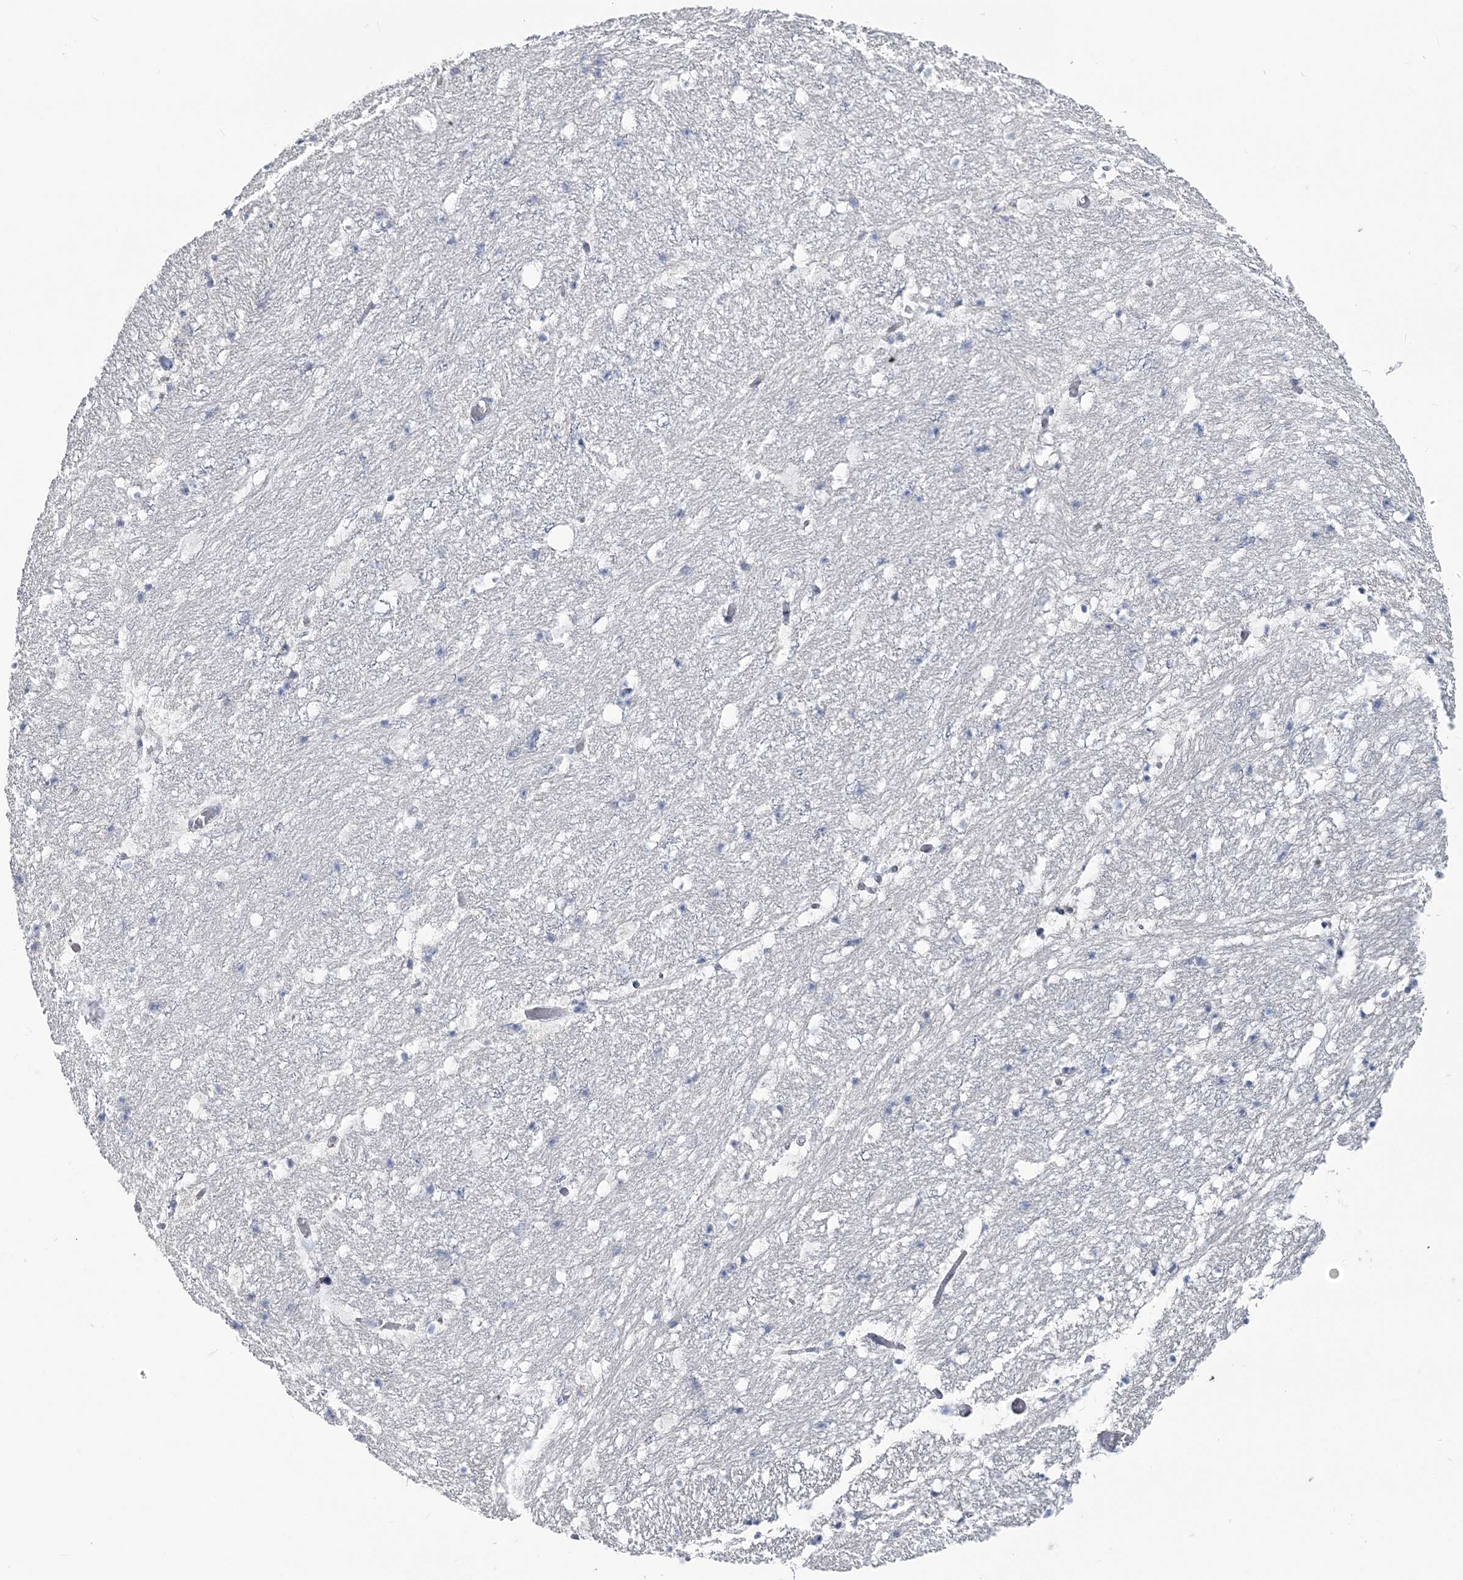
{"staining": {"intensity": "negative", "quantity": "none", "location": "none"}, "tissue": "hippocampus", "cell_type": "Glial cells", "image_type": "normal", "snomed": [{"axis": "morphology", "description": "Normal tissue, NOS"}, {"axis": "topography", "description": "Hippocampus"}], "caption": "DAB (3,3'-diaminobenzidine) immunohistochemical staining of benign human hippocampus demonstrates no significant positivity in glial cells.", "gene": "CYP3A4", "patient": {"sex": "female", "age": 52}}